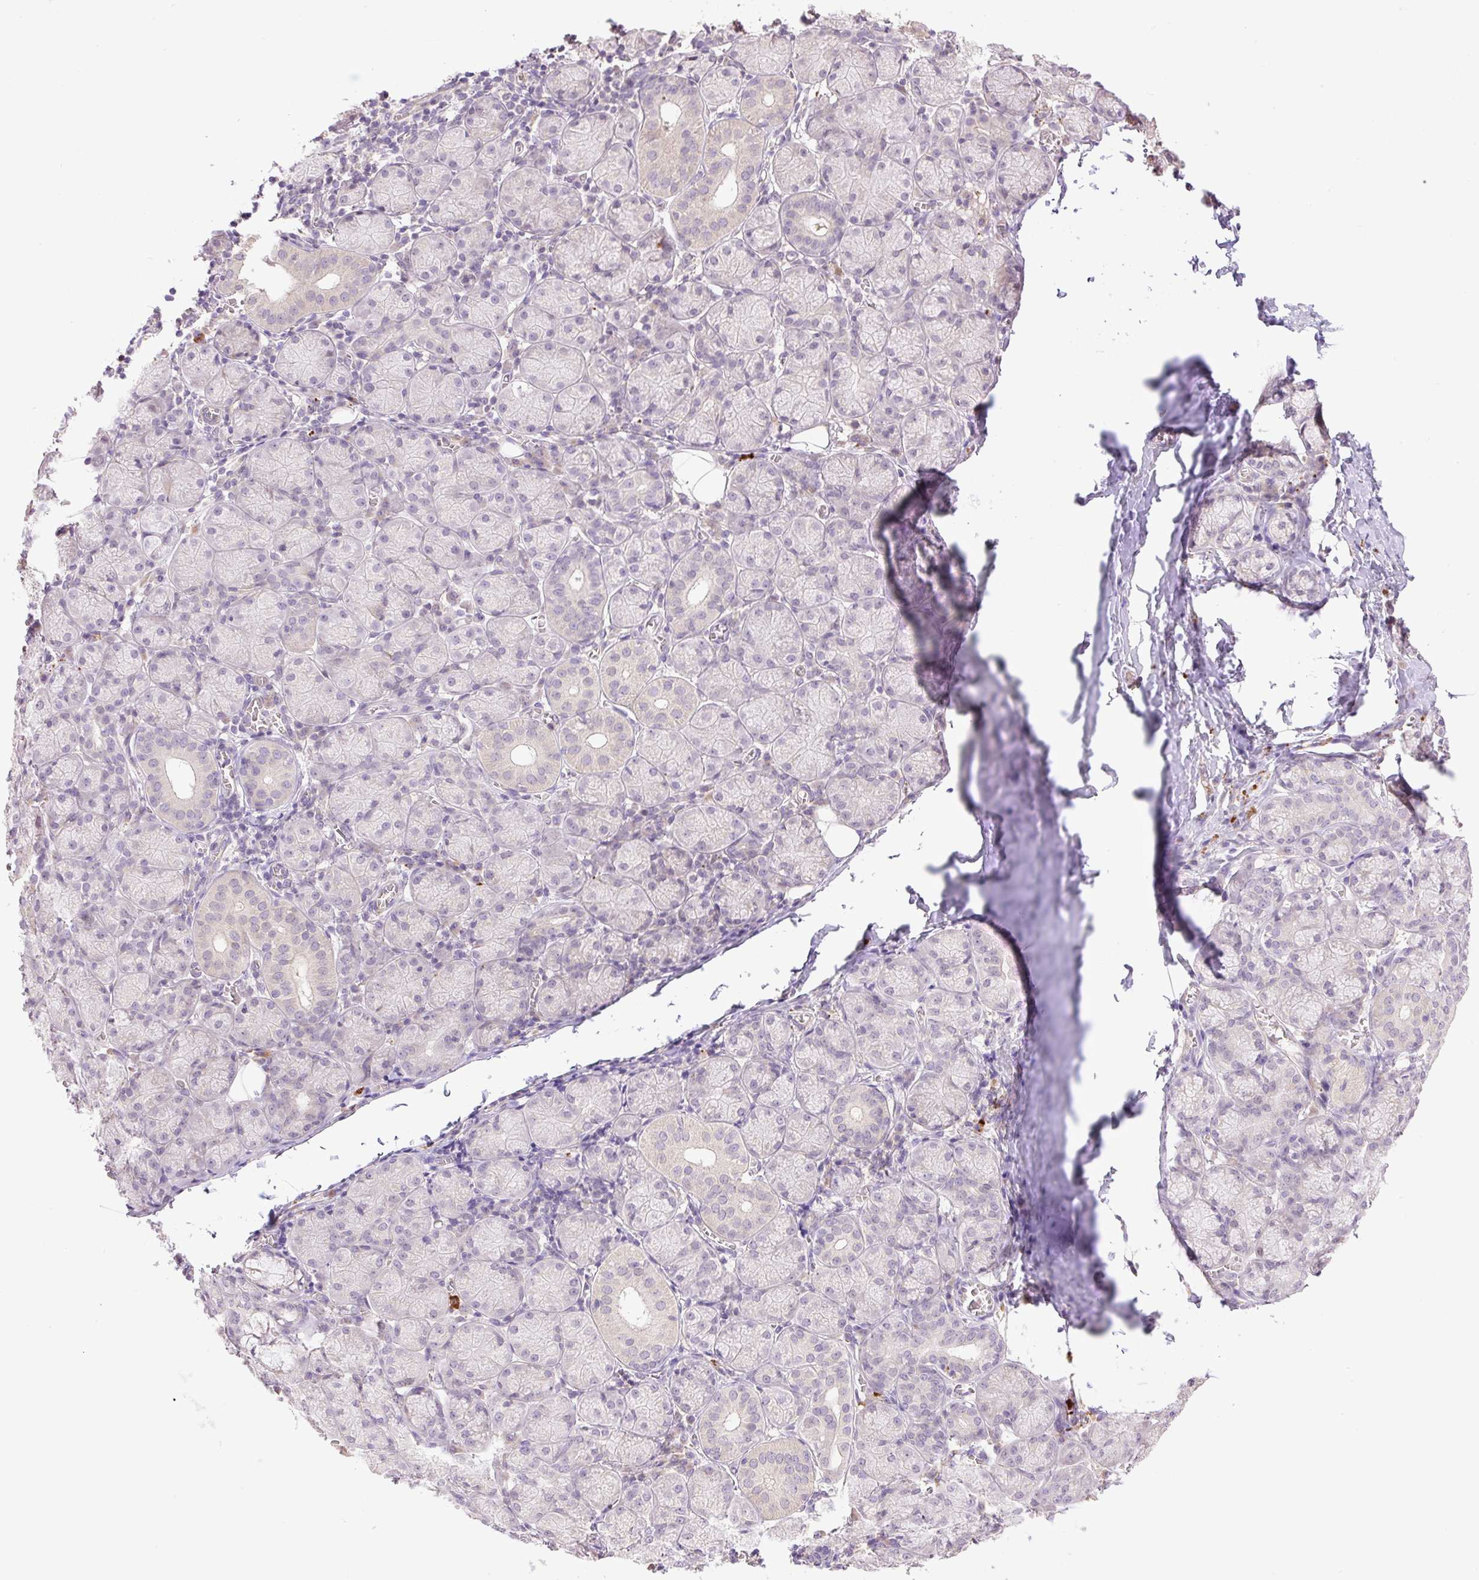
{"staining": {"intensity": "negative", "quantity": "none", "location": "none"}, "tissue": "salivary gland", "cell_type": "Glandular cells", "image_type": "normal", "snomed": [{"axis": "morphology", "description": "Normal tissue, NOS"}, {"axis": "topography", "description": "Salivary gland"}], "caption": "IHC of benign salivary gland shows no positivity in glandular cells.", "gene": "HABP4", "patient": {"sex": "female", "age": 24}}